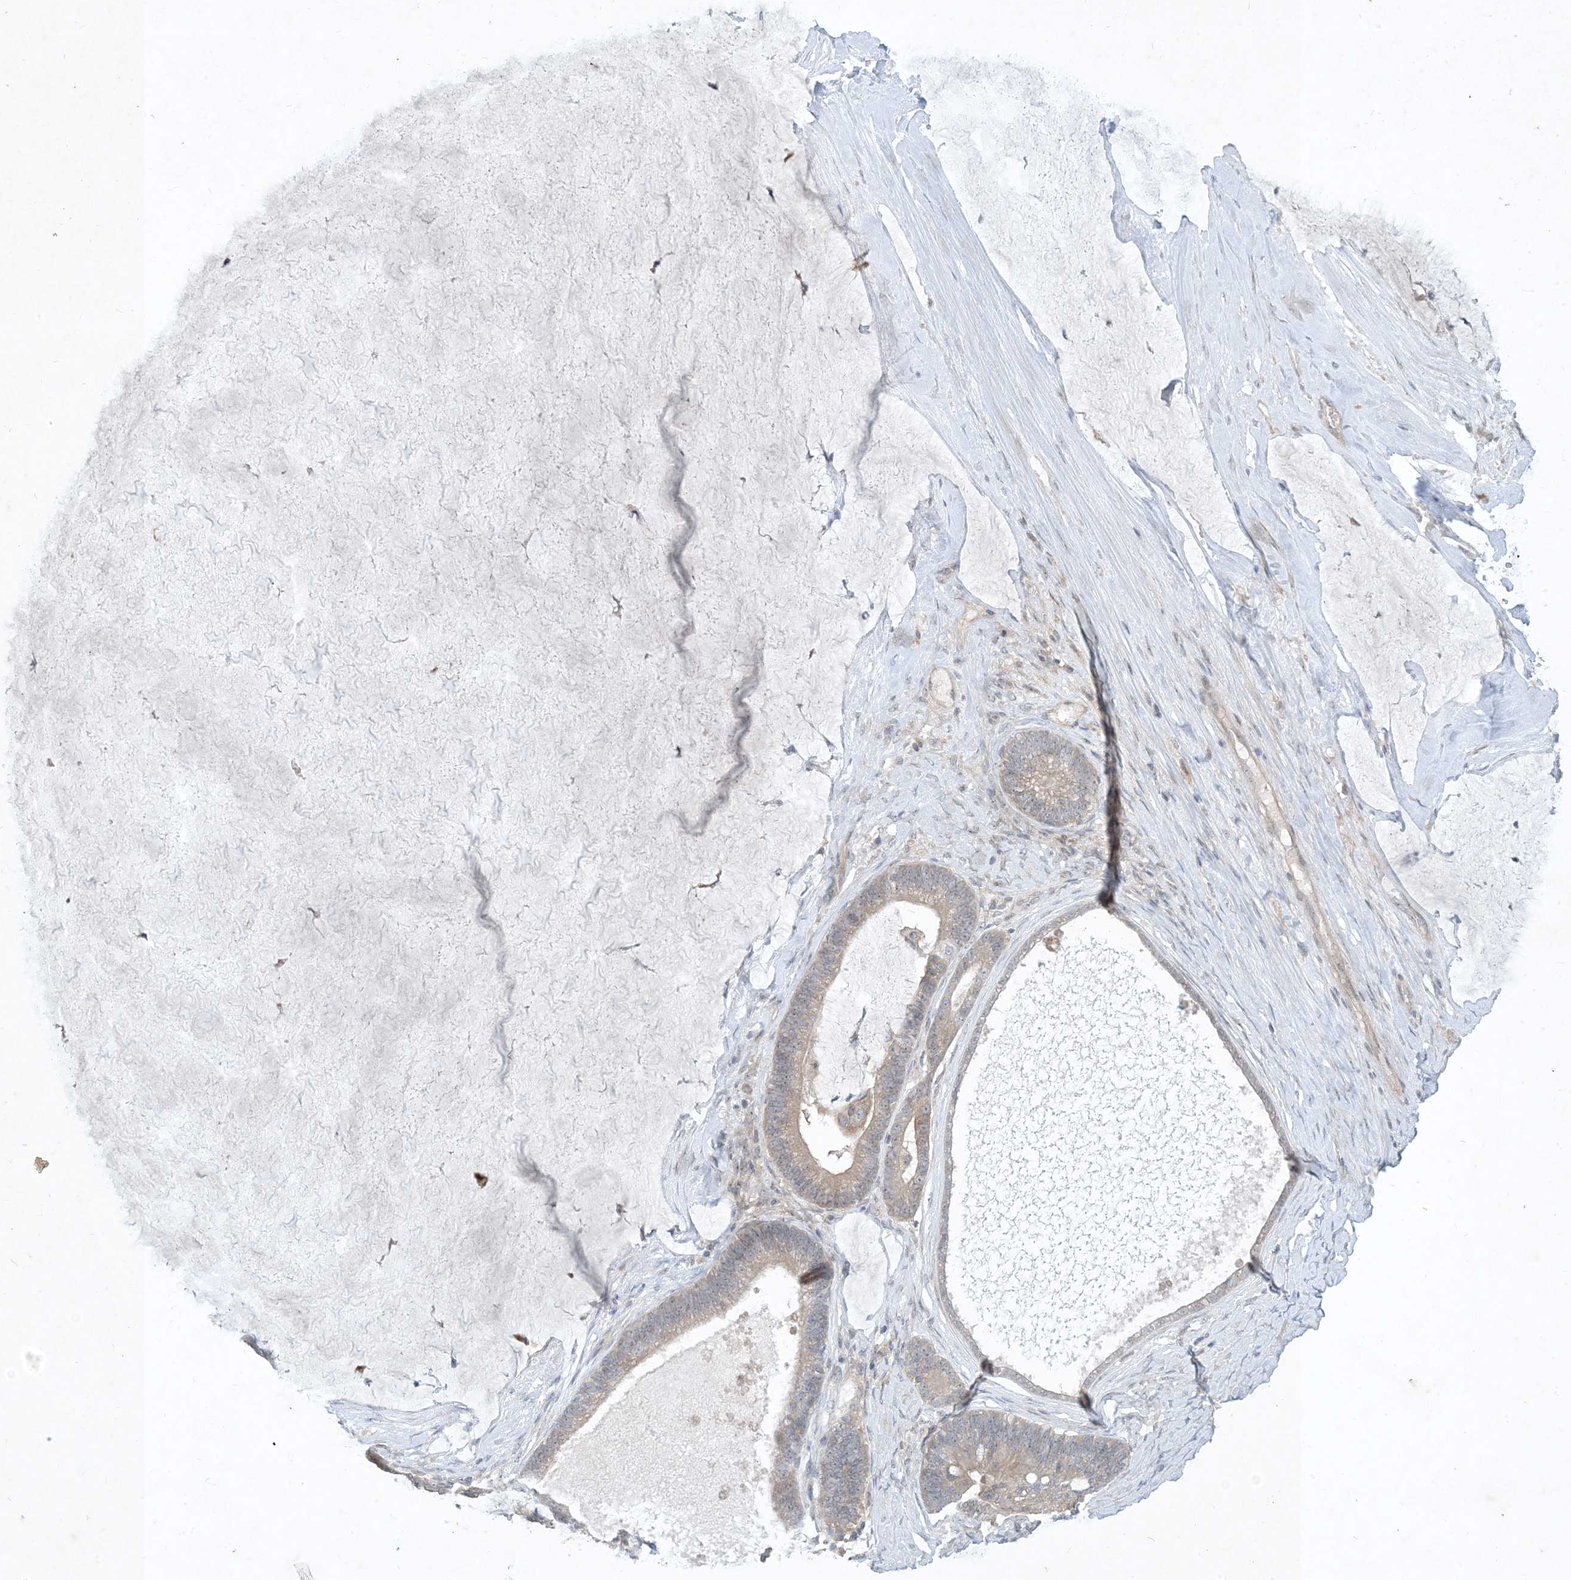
{"staining": {"intensity": "negative", "quantity": "none", "location": "none"}, "tissue": "ovarian cancer", "cell_type": "Tumor cells", "image_type": "cancer", "snomed": [{"axis": "morphology", "description": "Cystadenocarcinoma, mucinous, NOS"}, {"axis": "topography", "description": "Ovary"}], "caption": "The immunohistochemistry (IHC) micrograph has no significant positivity in tumor cells of ovarian cancer tissue.", "gene": "CDS1", "patient": {"sex": "female", "age": 61}}